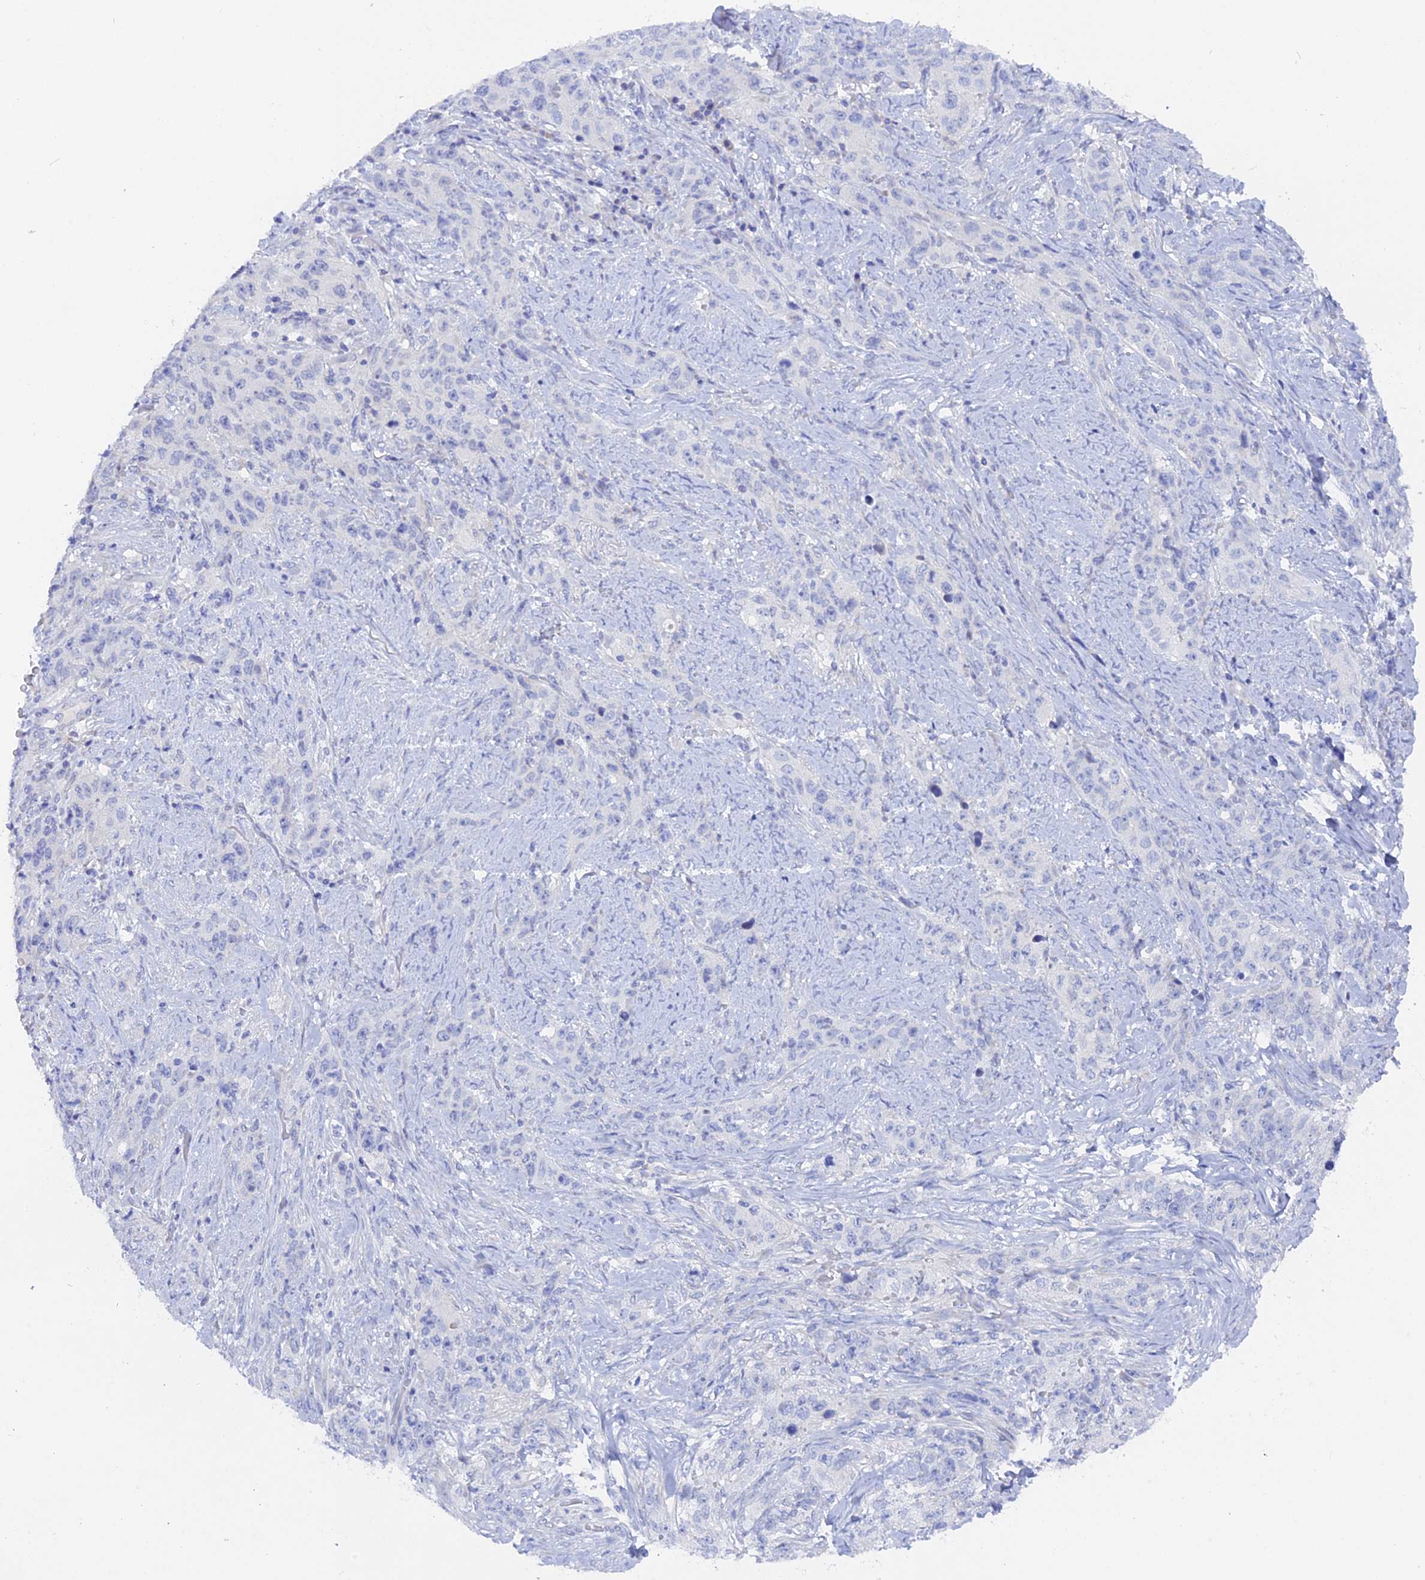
{"staining": {"intensity": "negative", "quantity": "none", "location": "none"}, "tissue": "stomach cancer", "cell_type": "Tumor cells", "image_type": "cancer", "snomed": [{"axis": "morphology", "description": "Adenocarcinoma, NOS"}, {"axis": "topography", "description": "Stomach"}], "caption": "The photomicrograph exhibits no staining of tumor cells in stomach cancer.", "gene": "DACT3", "patient": {"sex": "male", "age": 48}}